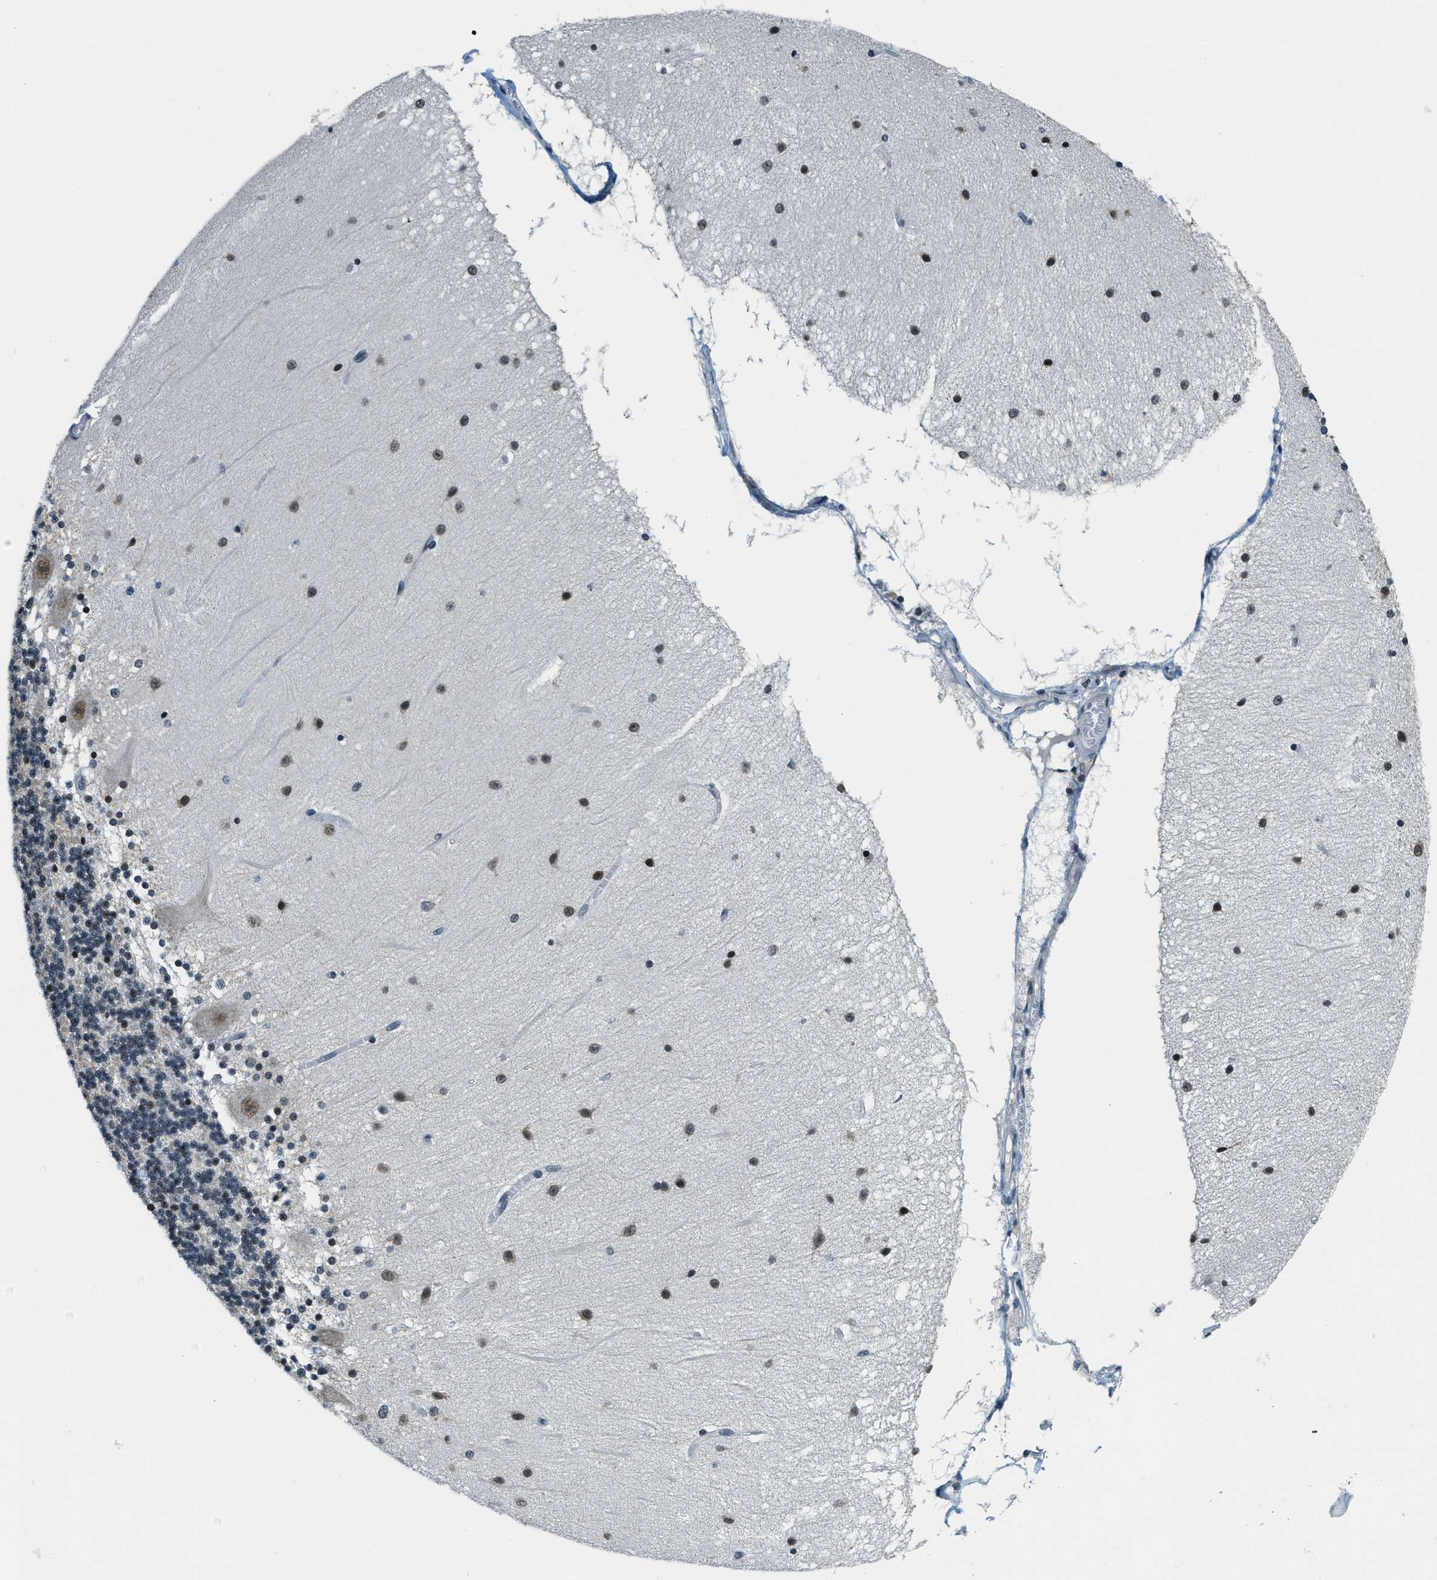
{"staining": {"intensity": "moderate", "quantity": "<25%", "location": "nuclear"}, "tissue": "cerebellum", "cell_type": "Cells in granular layer", "image_type": "normal", "snomed": [{"axis": "morphology", "description": "Normal tissue, NOS"}, {"axis": "topography", "description": "Cerebellum"}], "caption": "Human cerebellum stained with a protein marker displays moderate staining in cells in granular layer.", "gene": "RAB11FIP1", "patient": {"sex": "female", "age": 54}}